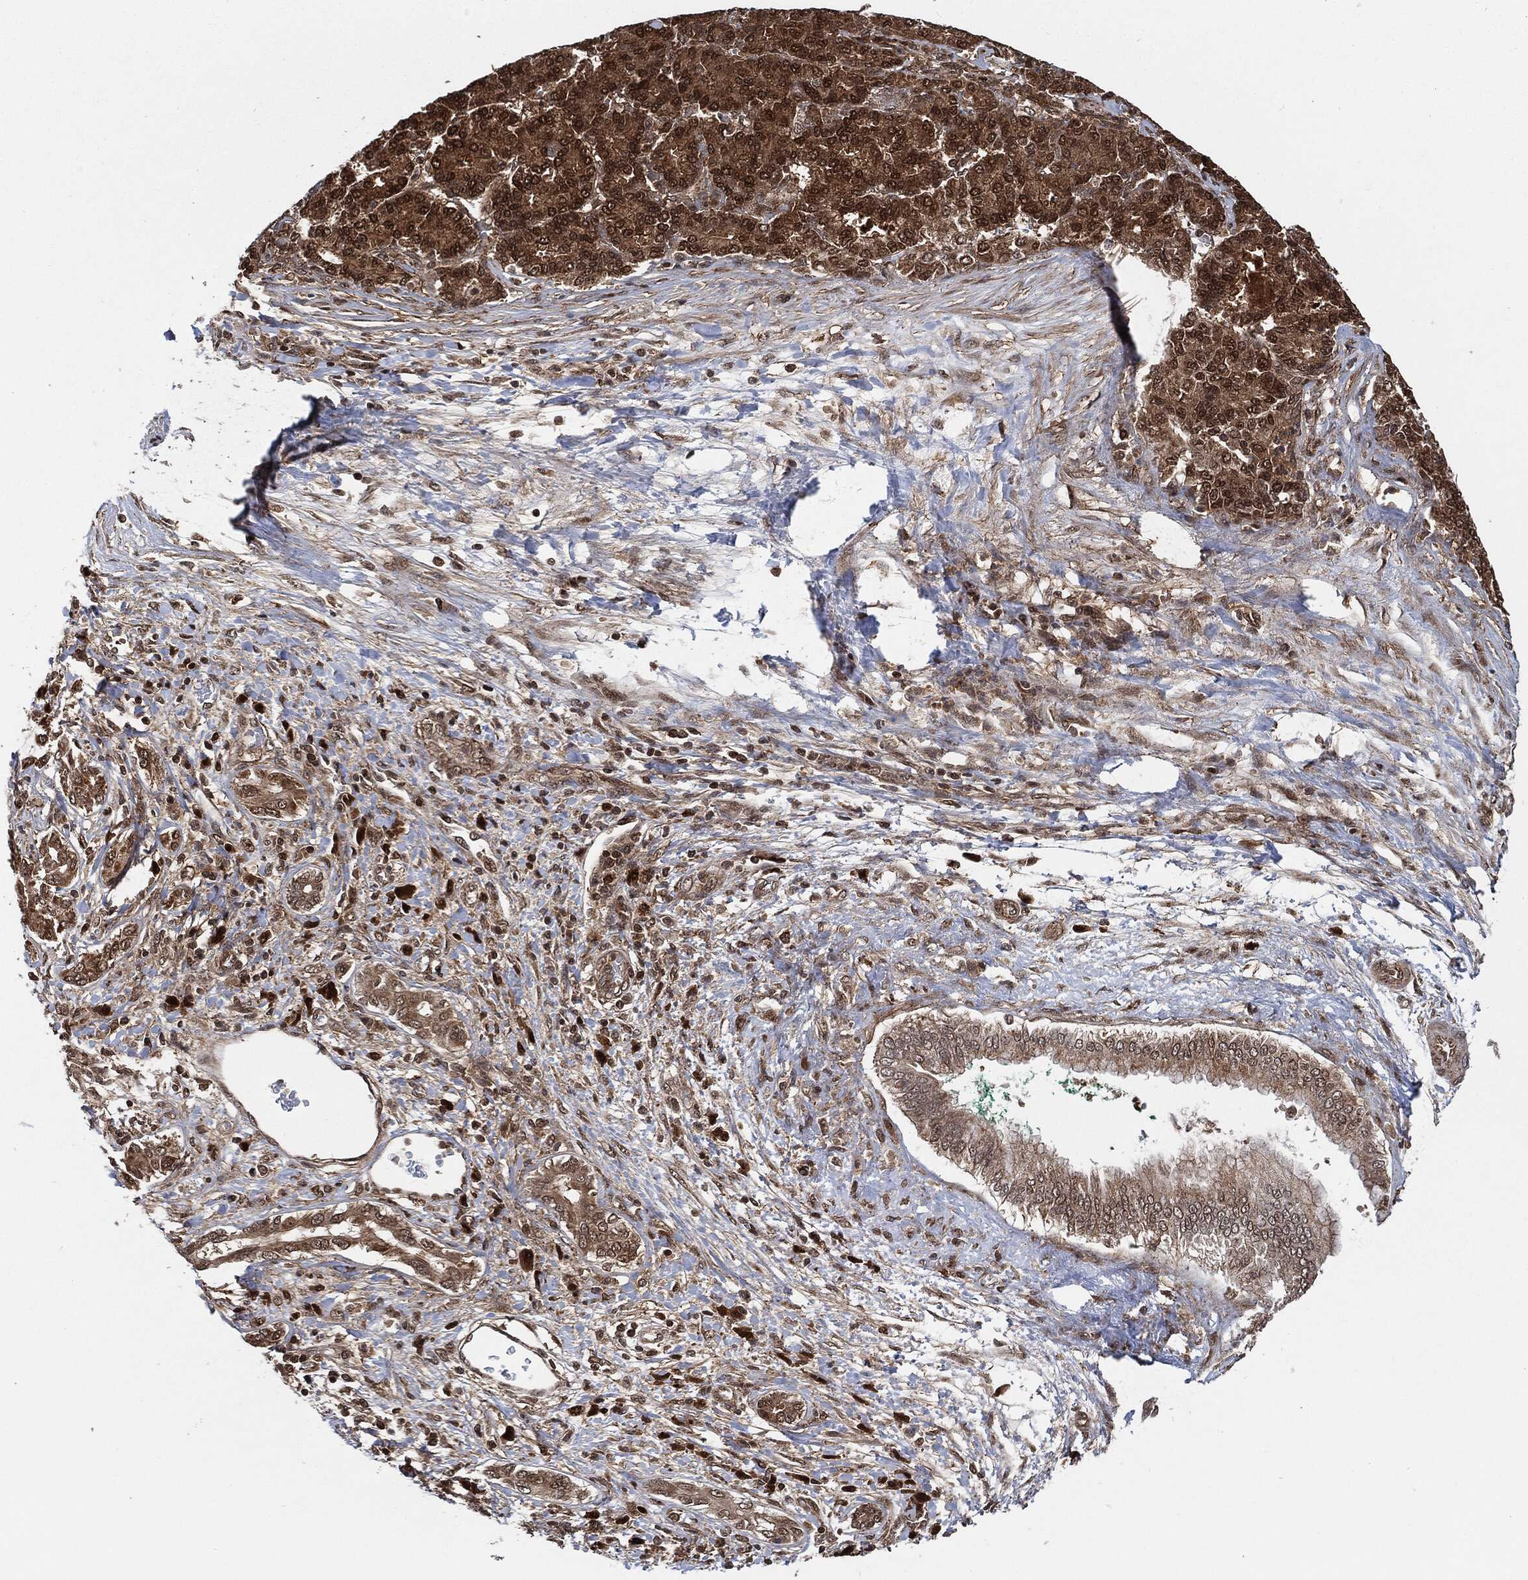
{"staining": {"intensity": "strong", "quantity": ">75%", "location": "cytoplasmic/membranous,nuclear"}, "tissue": "liver cancer", "cell_type": "Tumor cells", "image_type": "cancer", "snomed": [{"axis": "morphology", "description": "Carcinoma, Hepatocellular, NOS"}, {"axis": "topography", "description": "Liver"}], "caption": "This photomicrograph demonstrates liver cancer stained with immunohistochemistry to label a protein in brown. The cytoplasmic/membranous and nuclear of tumor cells show strong positivity for the protein. Nuclei are counter-stained blue.", "gene": "CUTA", "patient": {"sex": "male", "age": 65}}